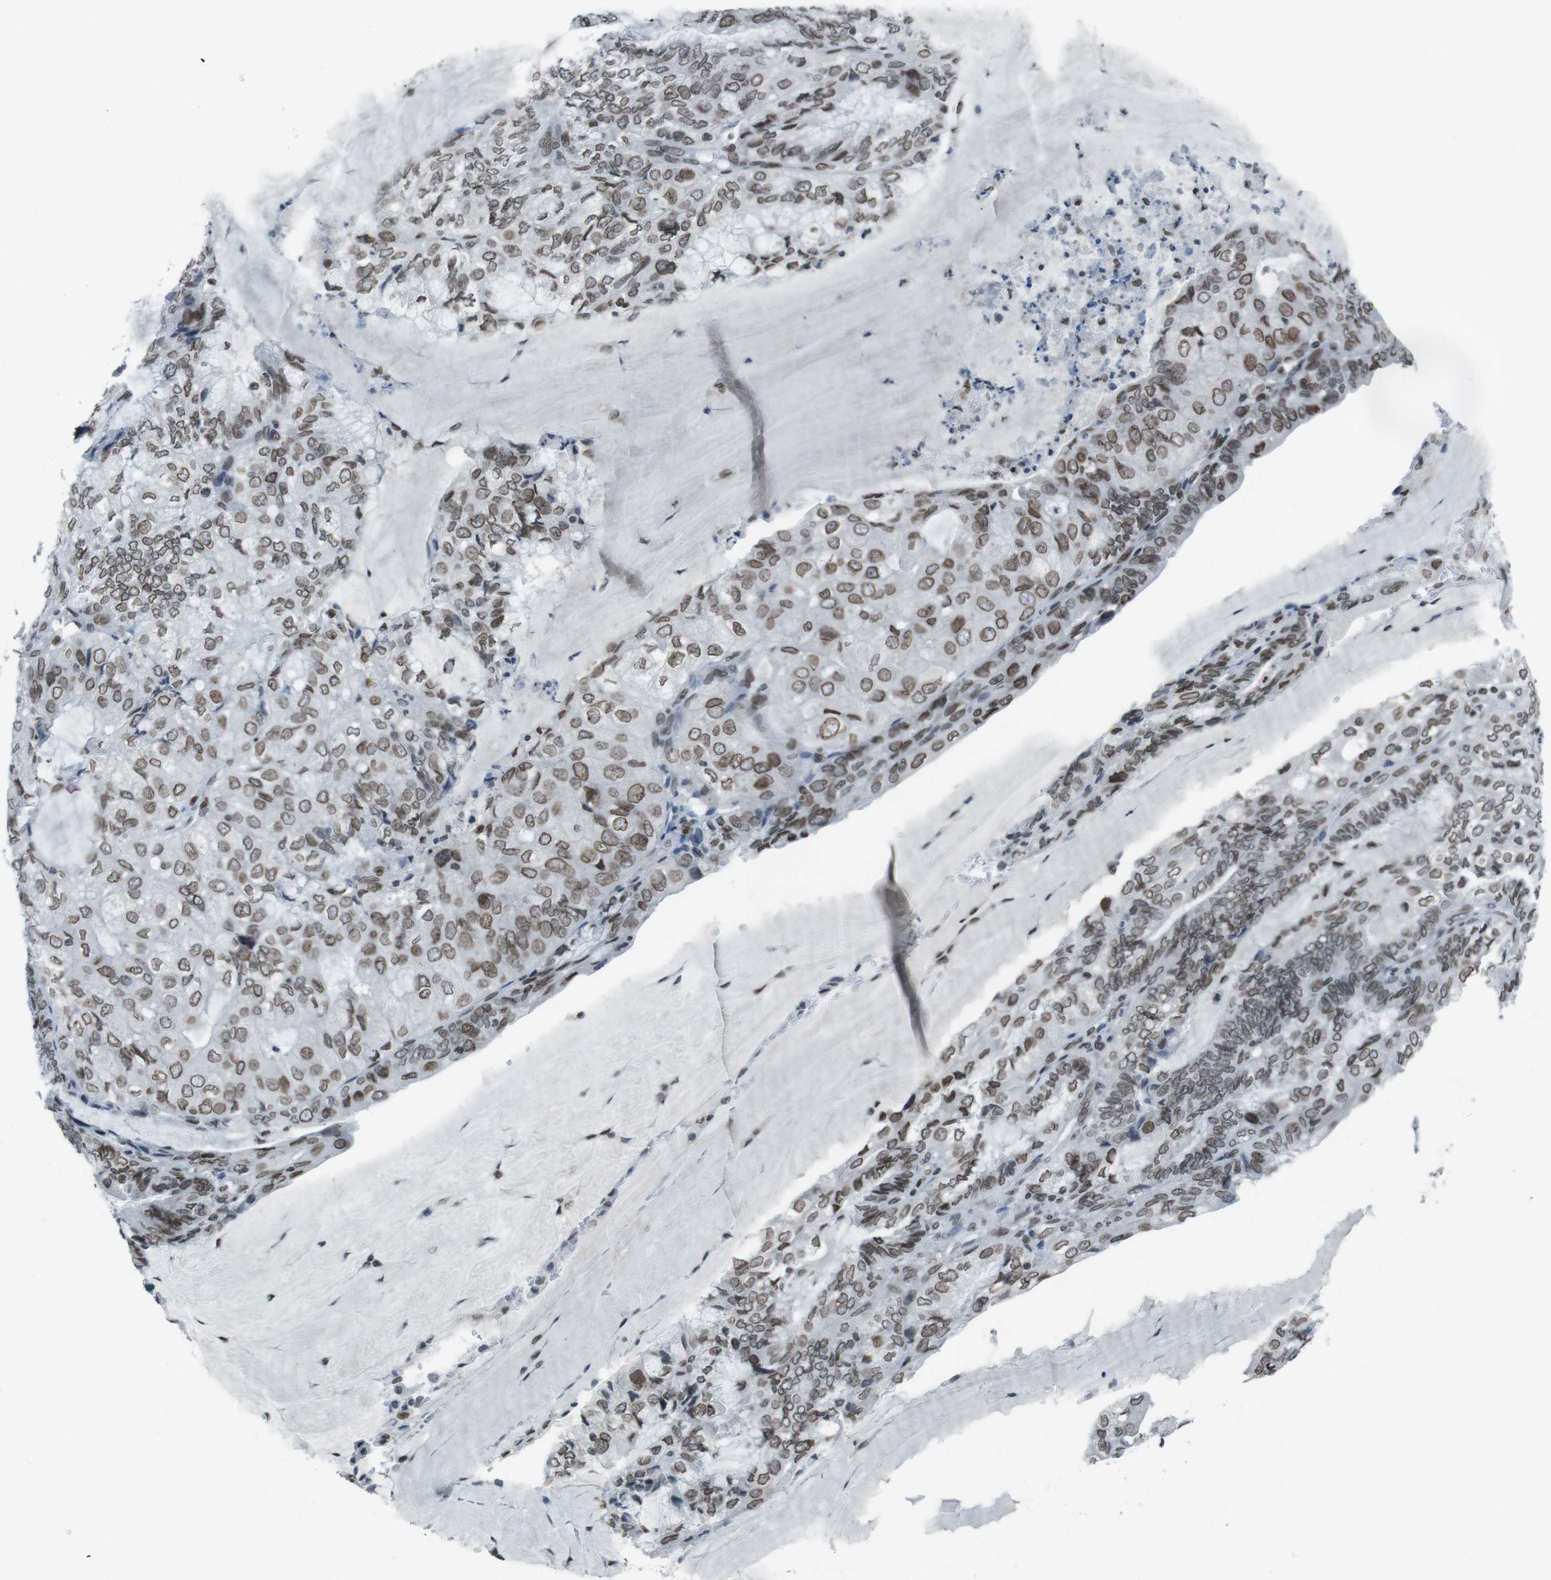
{"staining": {"intensity": "moderate", "quantity": ">75%", "location": "cytoplasmic/membranous,nuclear"}, "tissue": "endometrial cancer", "cell_type": "Tumor cells", "image_type": "cancer", "snomed": [{"axis": "morphology", "description": "Adenocarcinoma, NOS"}, {"axis": "topography", "description": "Endometrium"}], "caption": "Endometrial cancer was stained to show a protein in brown. There is medium levels of moderate cytoplasmic/membranous and nuclear positivity in approximately >75% of tumor cells.", "gene": "MAD1L1", "patient": {"sex": "female", "age": 81}}